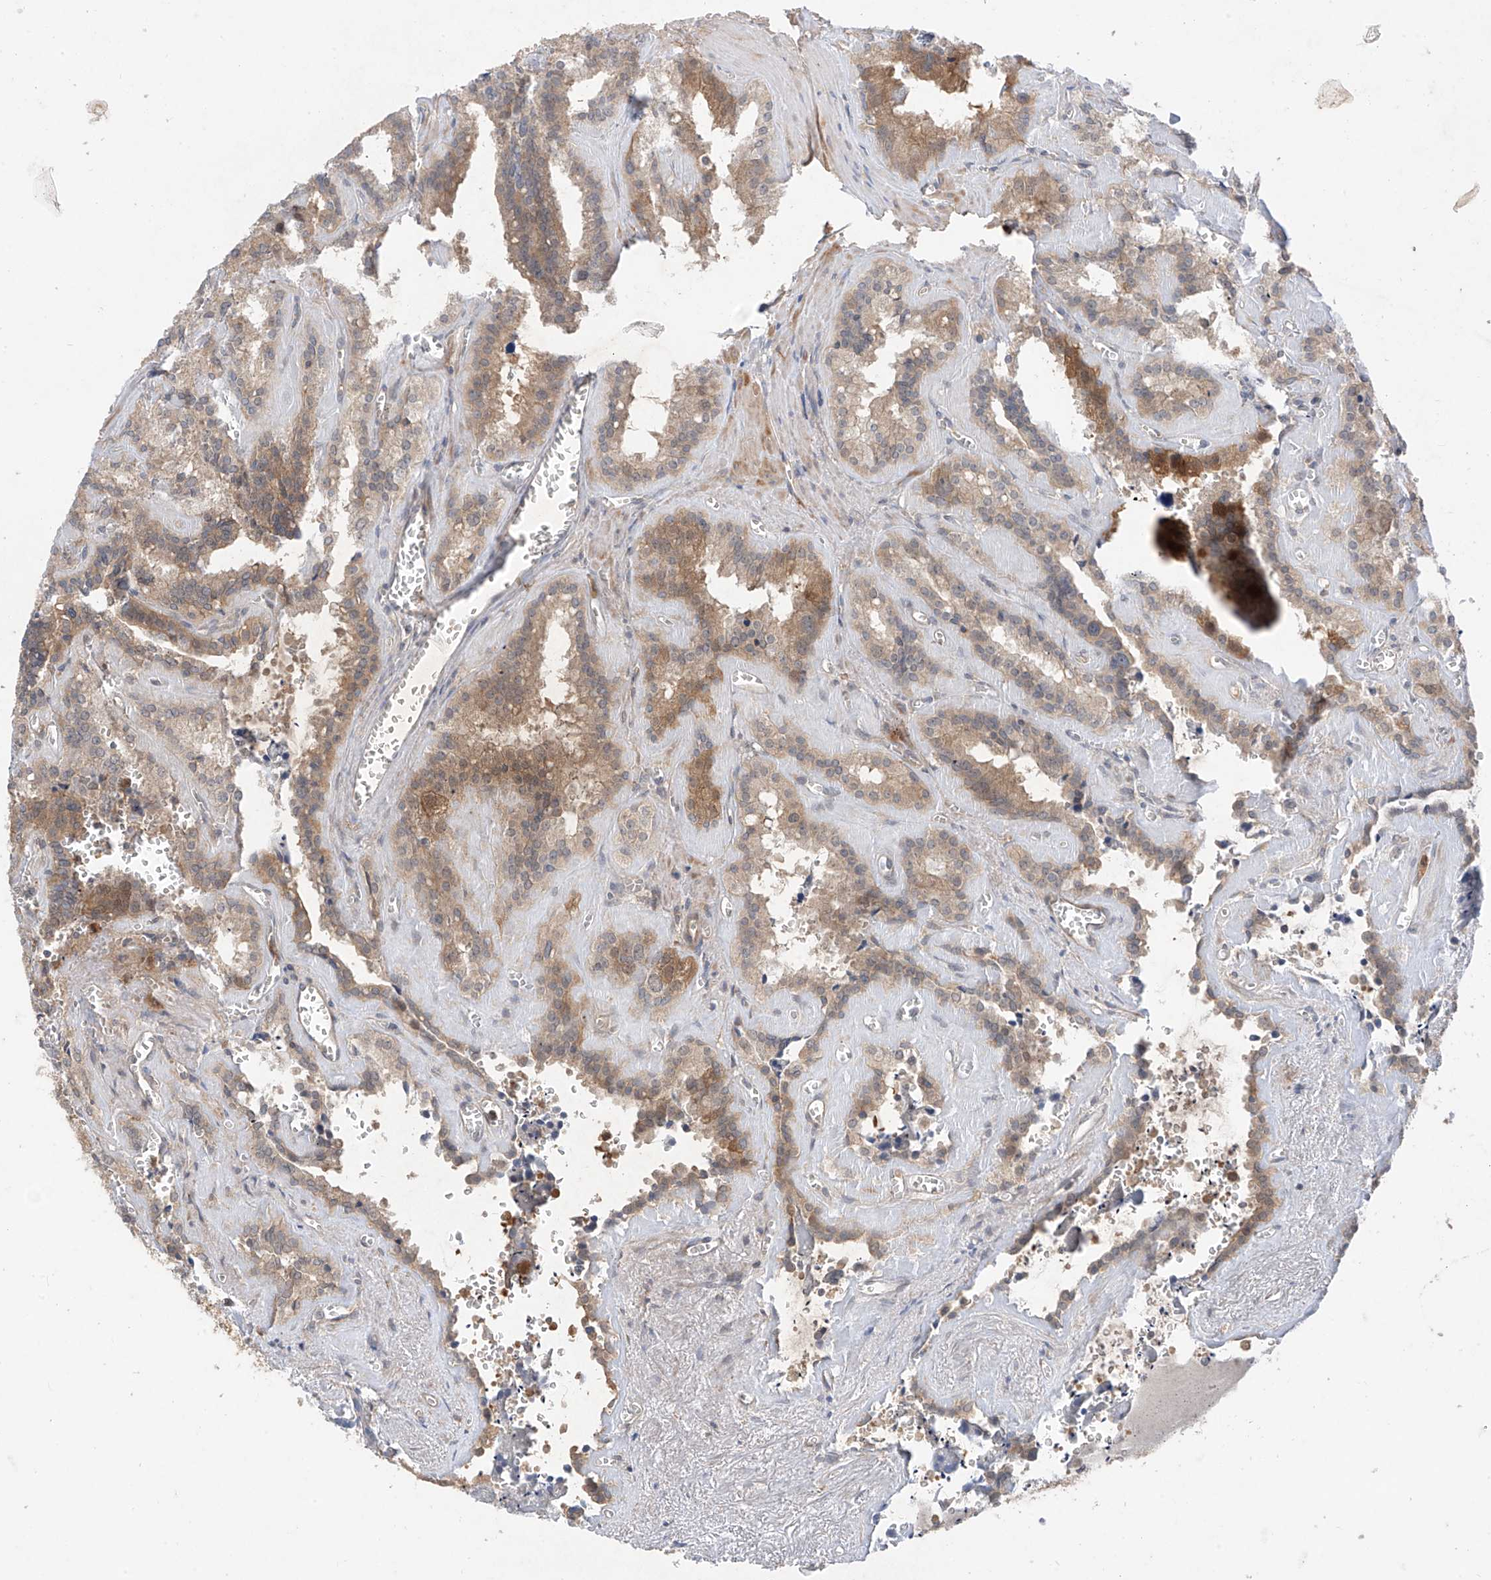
{"staining": {"intensity": "moderate", "quantity": "25%-75%", "location": "cytoplasmic/membranous"}, "tissue": "seminal vesicle", "cell_type": "Glandular cells", "image_type": "normal", "snomed": [{"axis": "morphology", "description": "Normal tissue, NOS"}, {"axis": "topography", "description": "Prostate"}, {"axis": "topography", "description": "Seminal veicle"}], "caption": "High-magnification brightfield microscopy of unremarkable seminal vesicle stained with DAB (3,3'-diaminobenzidine) (brown) and counterstained with hematoxylin (blue). glandular cells exhibit moderate cytoplasmic/membranous expression is seen in about25%-75% of cells.", "gene": "CACNA2D4", "patient": {"sex": "male", "age": 59}}